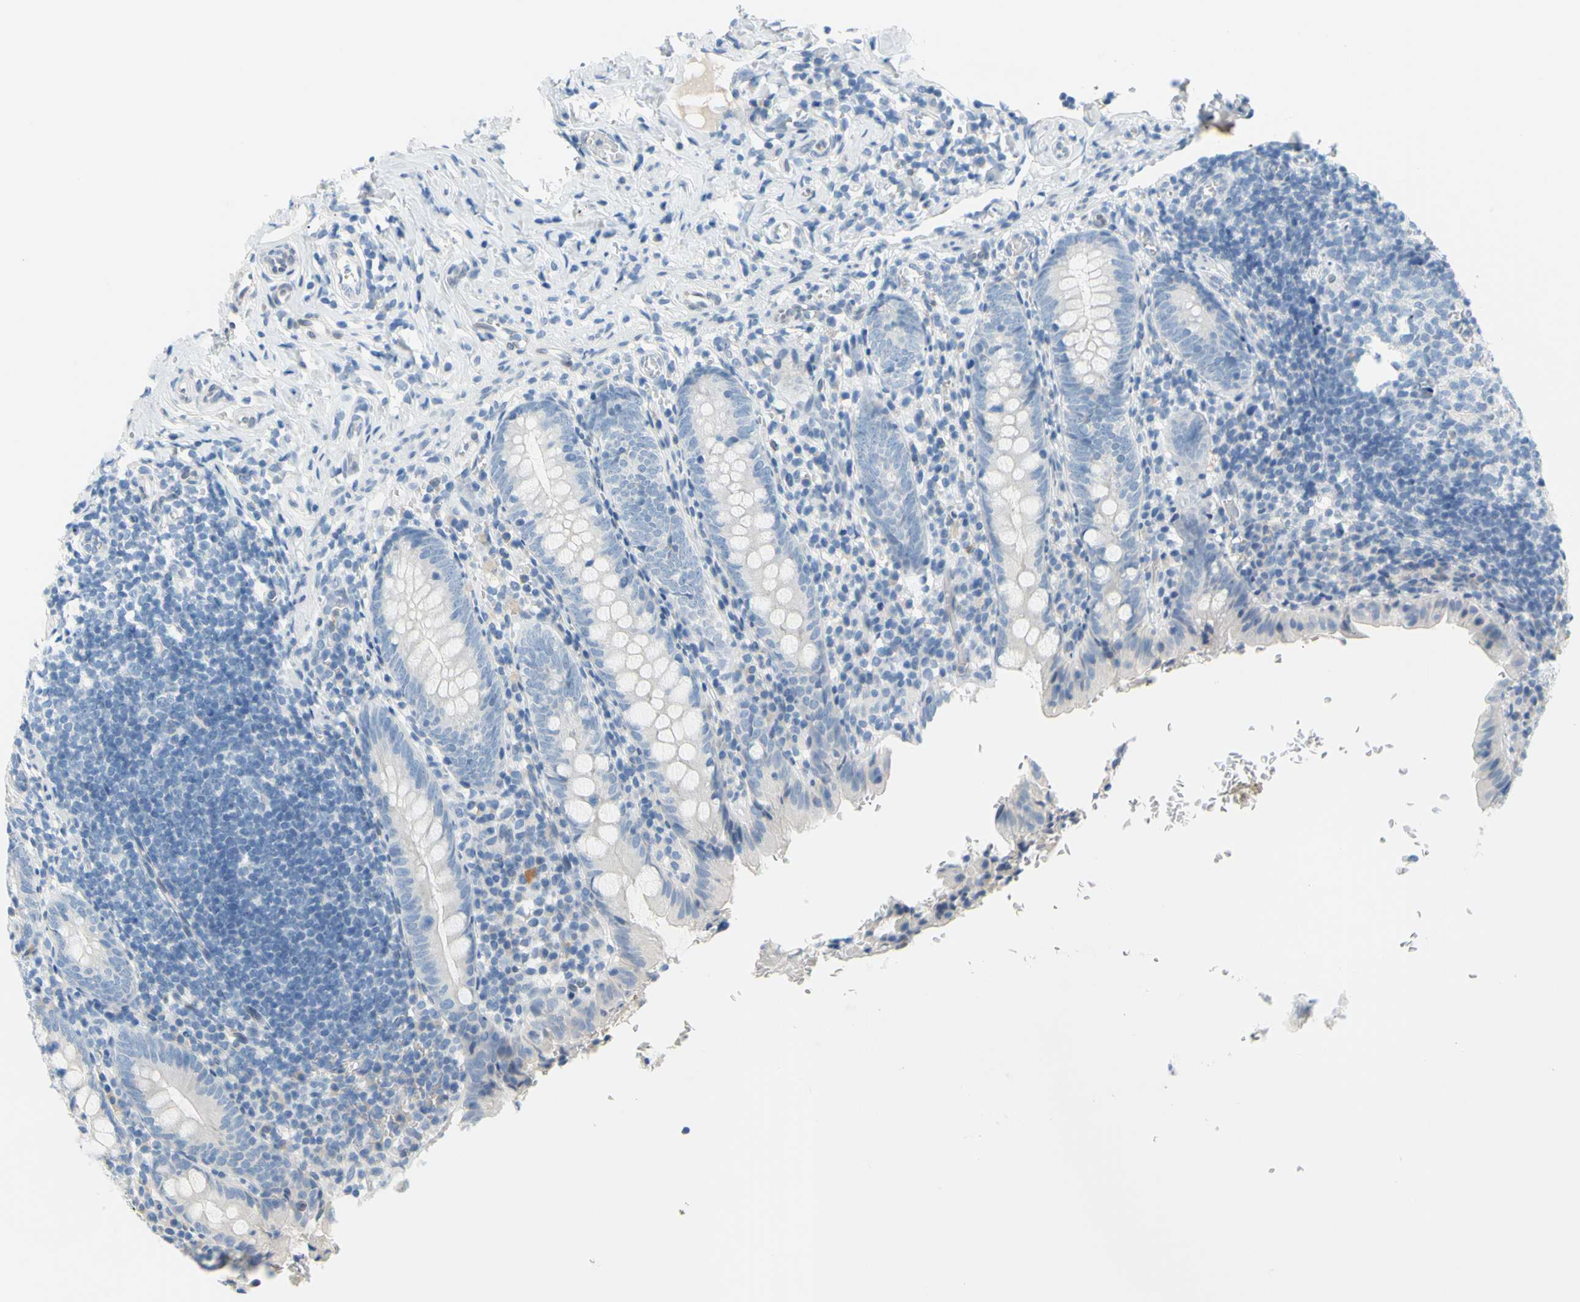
{"staining": {"intensity": "negative", "quantity": "none", "location": "none"}, "tissue": "appendix", "cell_type": "Glandular cells", "image_type": "normal", "snomed": [{"axis": "morphology", "description": "Normal tissue, NOS"}, {"axis": "topography", "description": "Appendix"}], "caption": "Image shows no significant protein staining in glandular cells of benign appendix.", "gene": "DCT", "patient": {"sex": "female", "age": 10}}